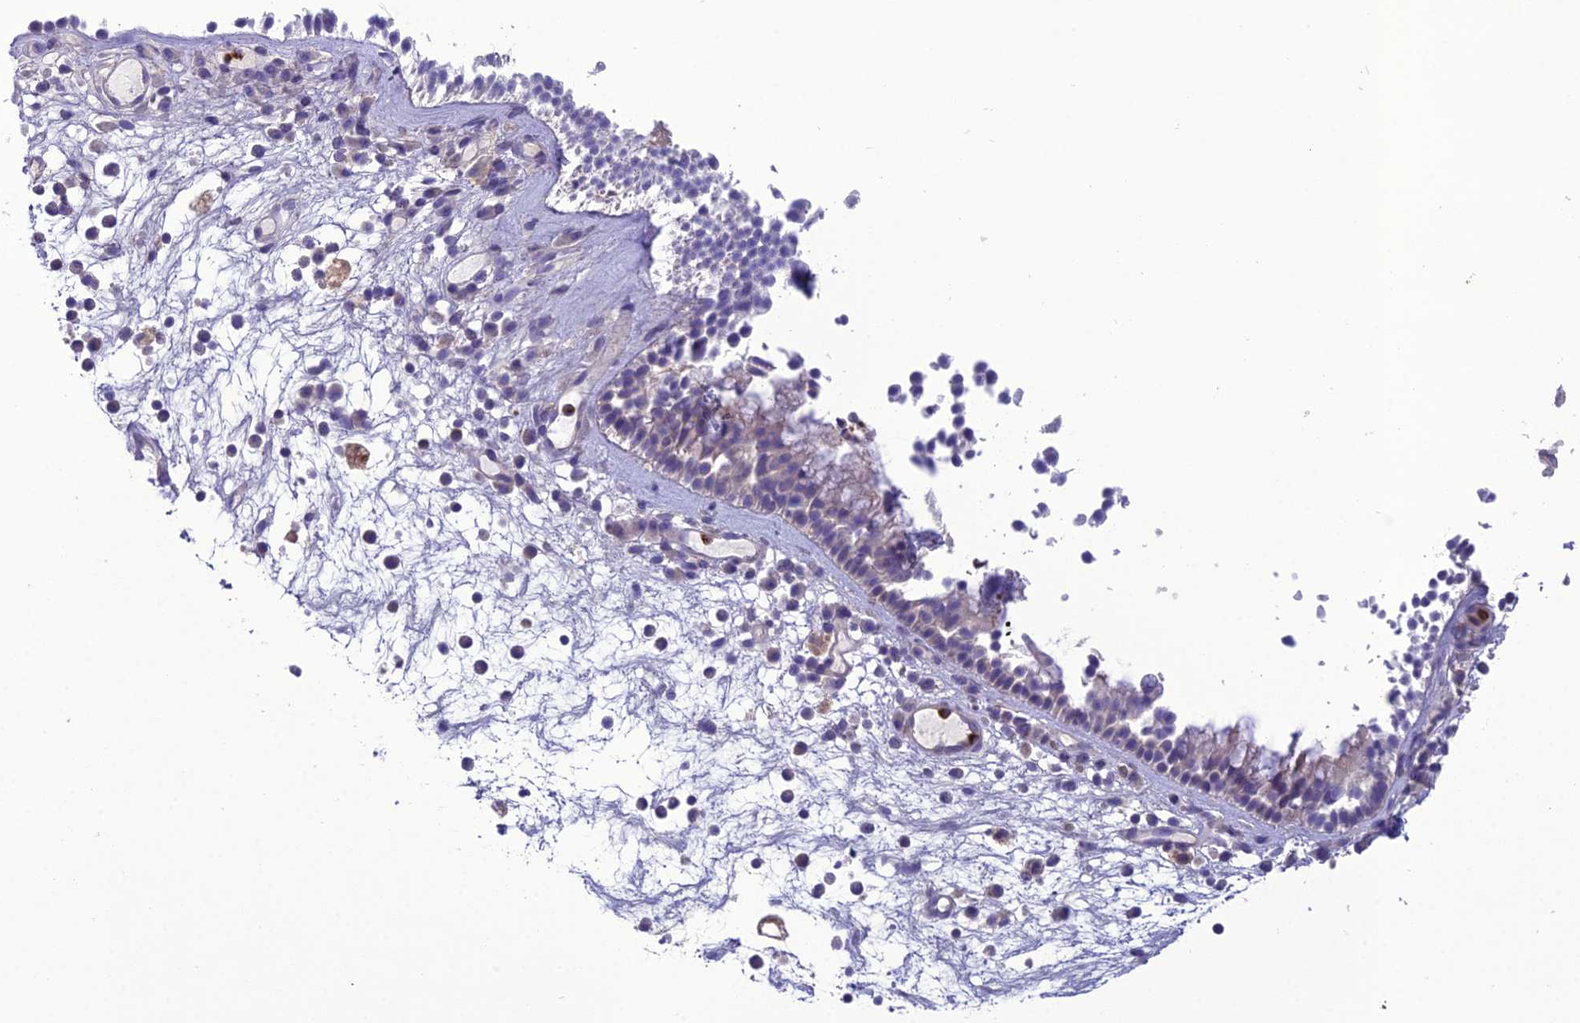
{"staining": {"intensity": "negative", "quantity": "none", "location": "none"}, "tissue": "nasopharynx", "cell_type": "Respiratory epithelial cells", "image_type": "normal", "snomed": [{"axis": "morphology", "description": "Normal tissue, NOS"}, {"axis": "morphology", "description": "Inflammation, NOS"}, {"axis": "morphology", "description": "Malignant melanoma, Metastatic site"}, {"axis": "topography", "description": "Nasopharynx"}], "caption": "This image is of normal nasopharynx stained with IHC to label a protein in brown with the nuclei are counter-stained blue. There is no positivity in respiratory epithelial cells. (DAB IHC, high magnification).", "gene": "GDF6", "patient": {"sex": "male", "age": 70}}